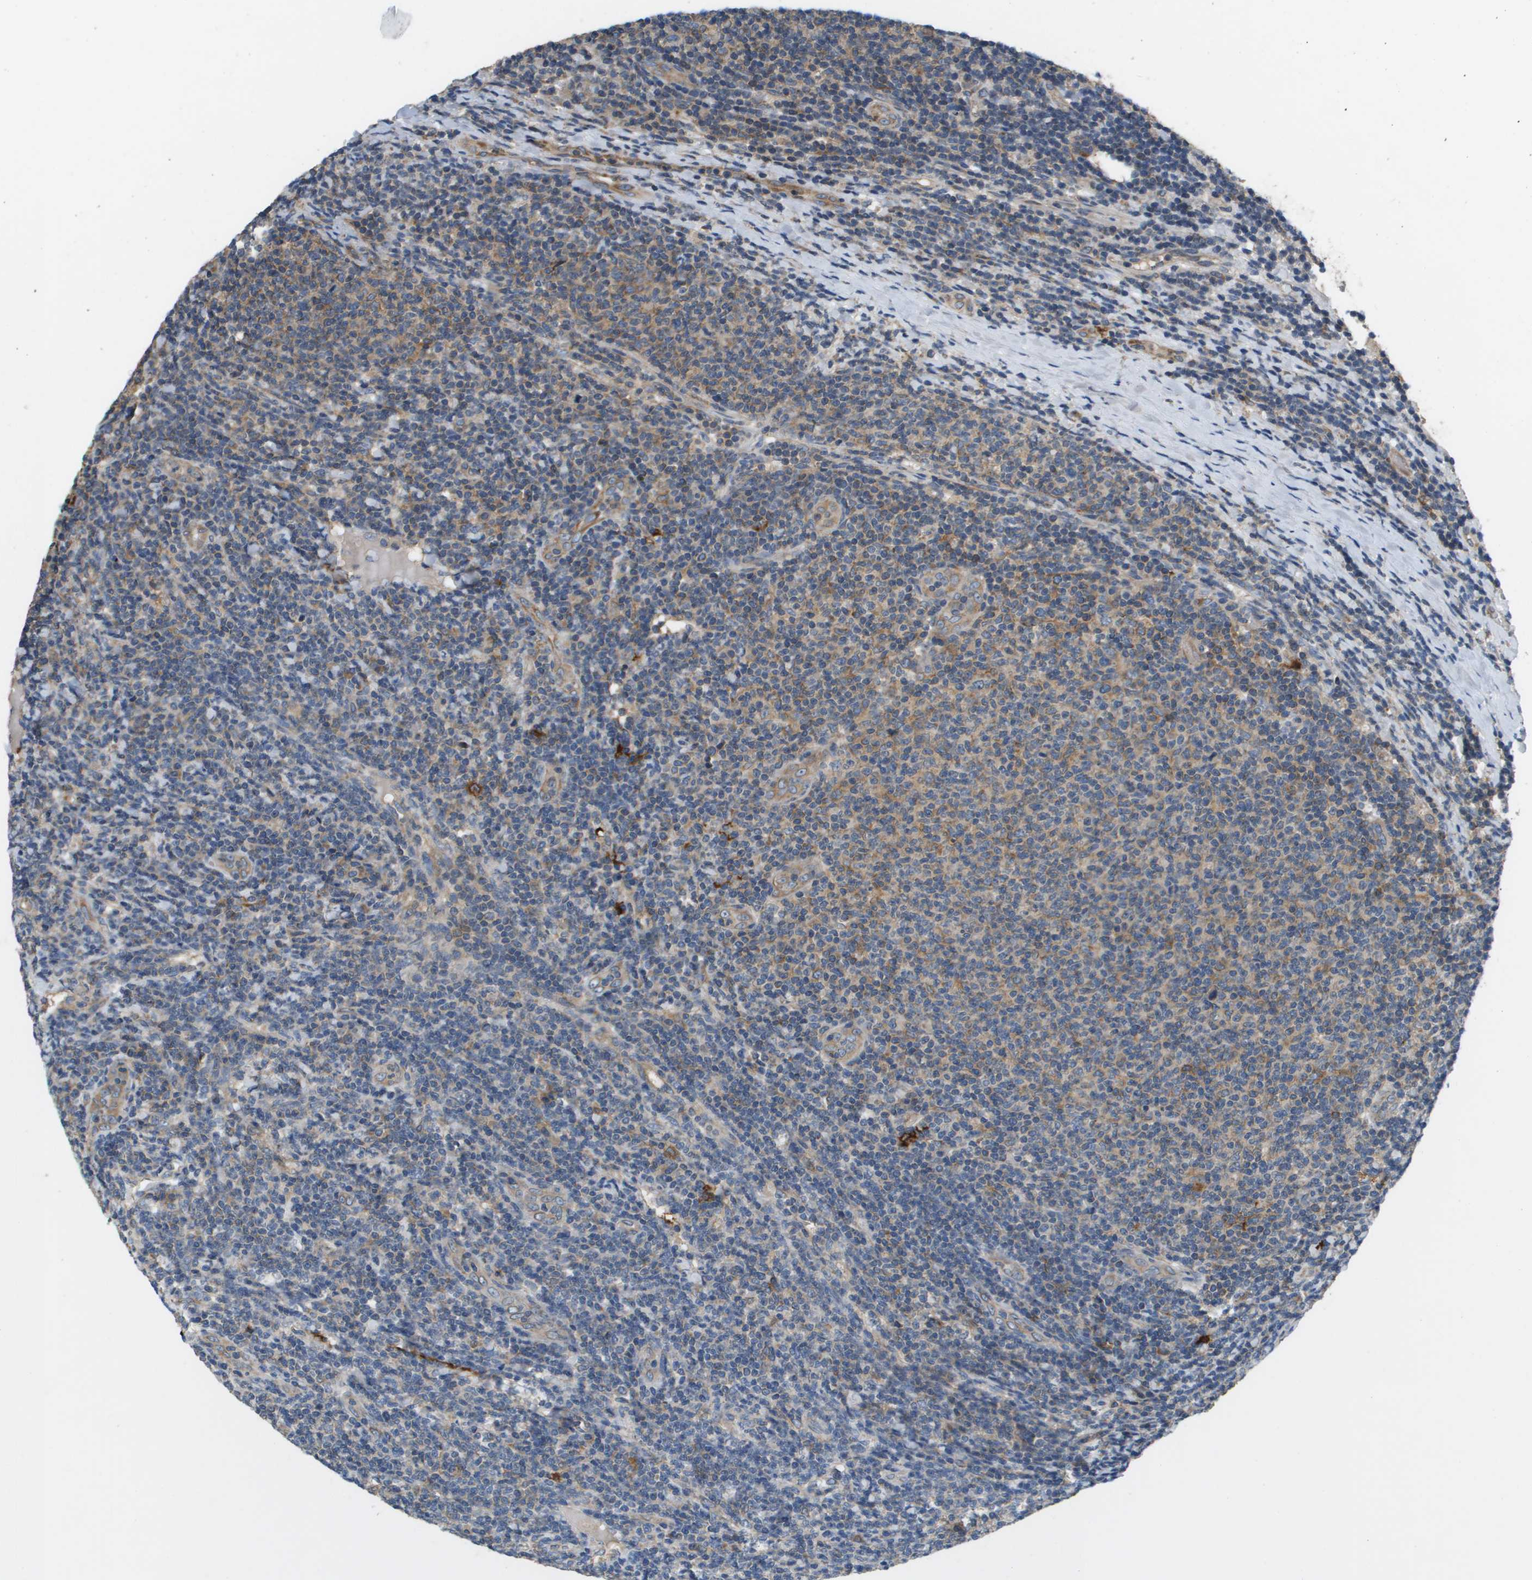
{"staining": {"intensity": "weak", "quantity": "25%-75%", "location": "cytoplasmic/membranous"}, "tissue": "lymphoma", "cell_type": "Tumor cells", "image_type": "cancer", "snomed": [{"axis": "morphology", "description": "Malignant lymphoma, non-Hodgkin's type, Low grade"}, {"axis": "topography", "description": "Lymph node"}], "caption": "A low amount of weak cytoplasmic/membranous positivity is identified in approximately 25%-75% of tumor cells in lymphoma tissue.", "gene": "SAMSN1", "patient": {"sex": "male", "age": 66}}